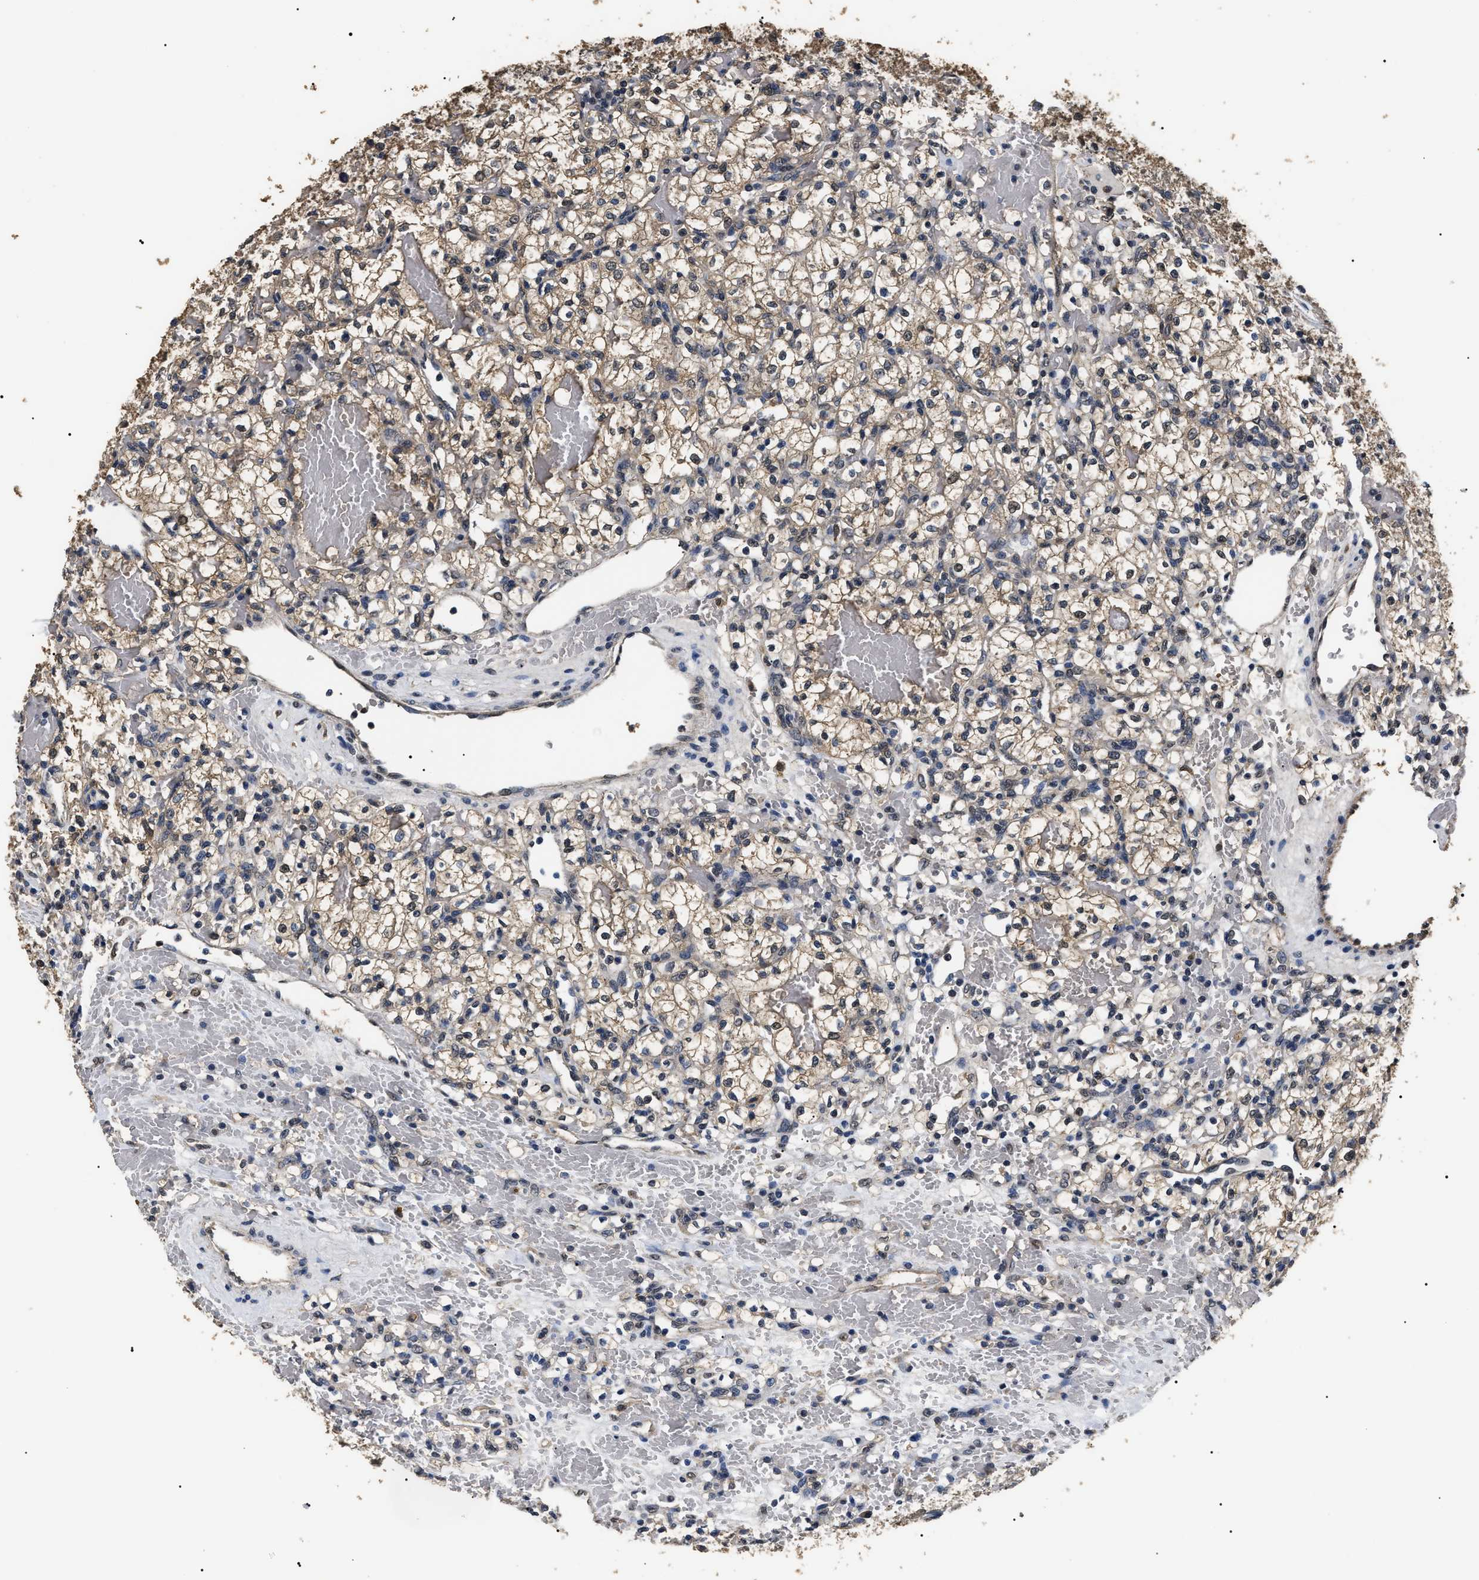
{"staining": {"intensity": "weak", "quantity": ">75%", "location": "cytoplasmic/membranous"}, "tissue": "renal cancer", "cell_type": "Tumor cells", "image_type": "cancer", "snomed": [{"axis": "morphology", "description": "Adenocarcinoma, NOS"}, {"axis": "topography", "description": "Kidney"}], "caption": "DAB immunohistochemical staining of renal adenocarcinoma reveals weak cytoplasmic/membranous protein expression in approximately >75% of tumor cells.", "gene": "PSMD8", "patient": {"sex": "female", "age": 60}}